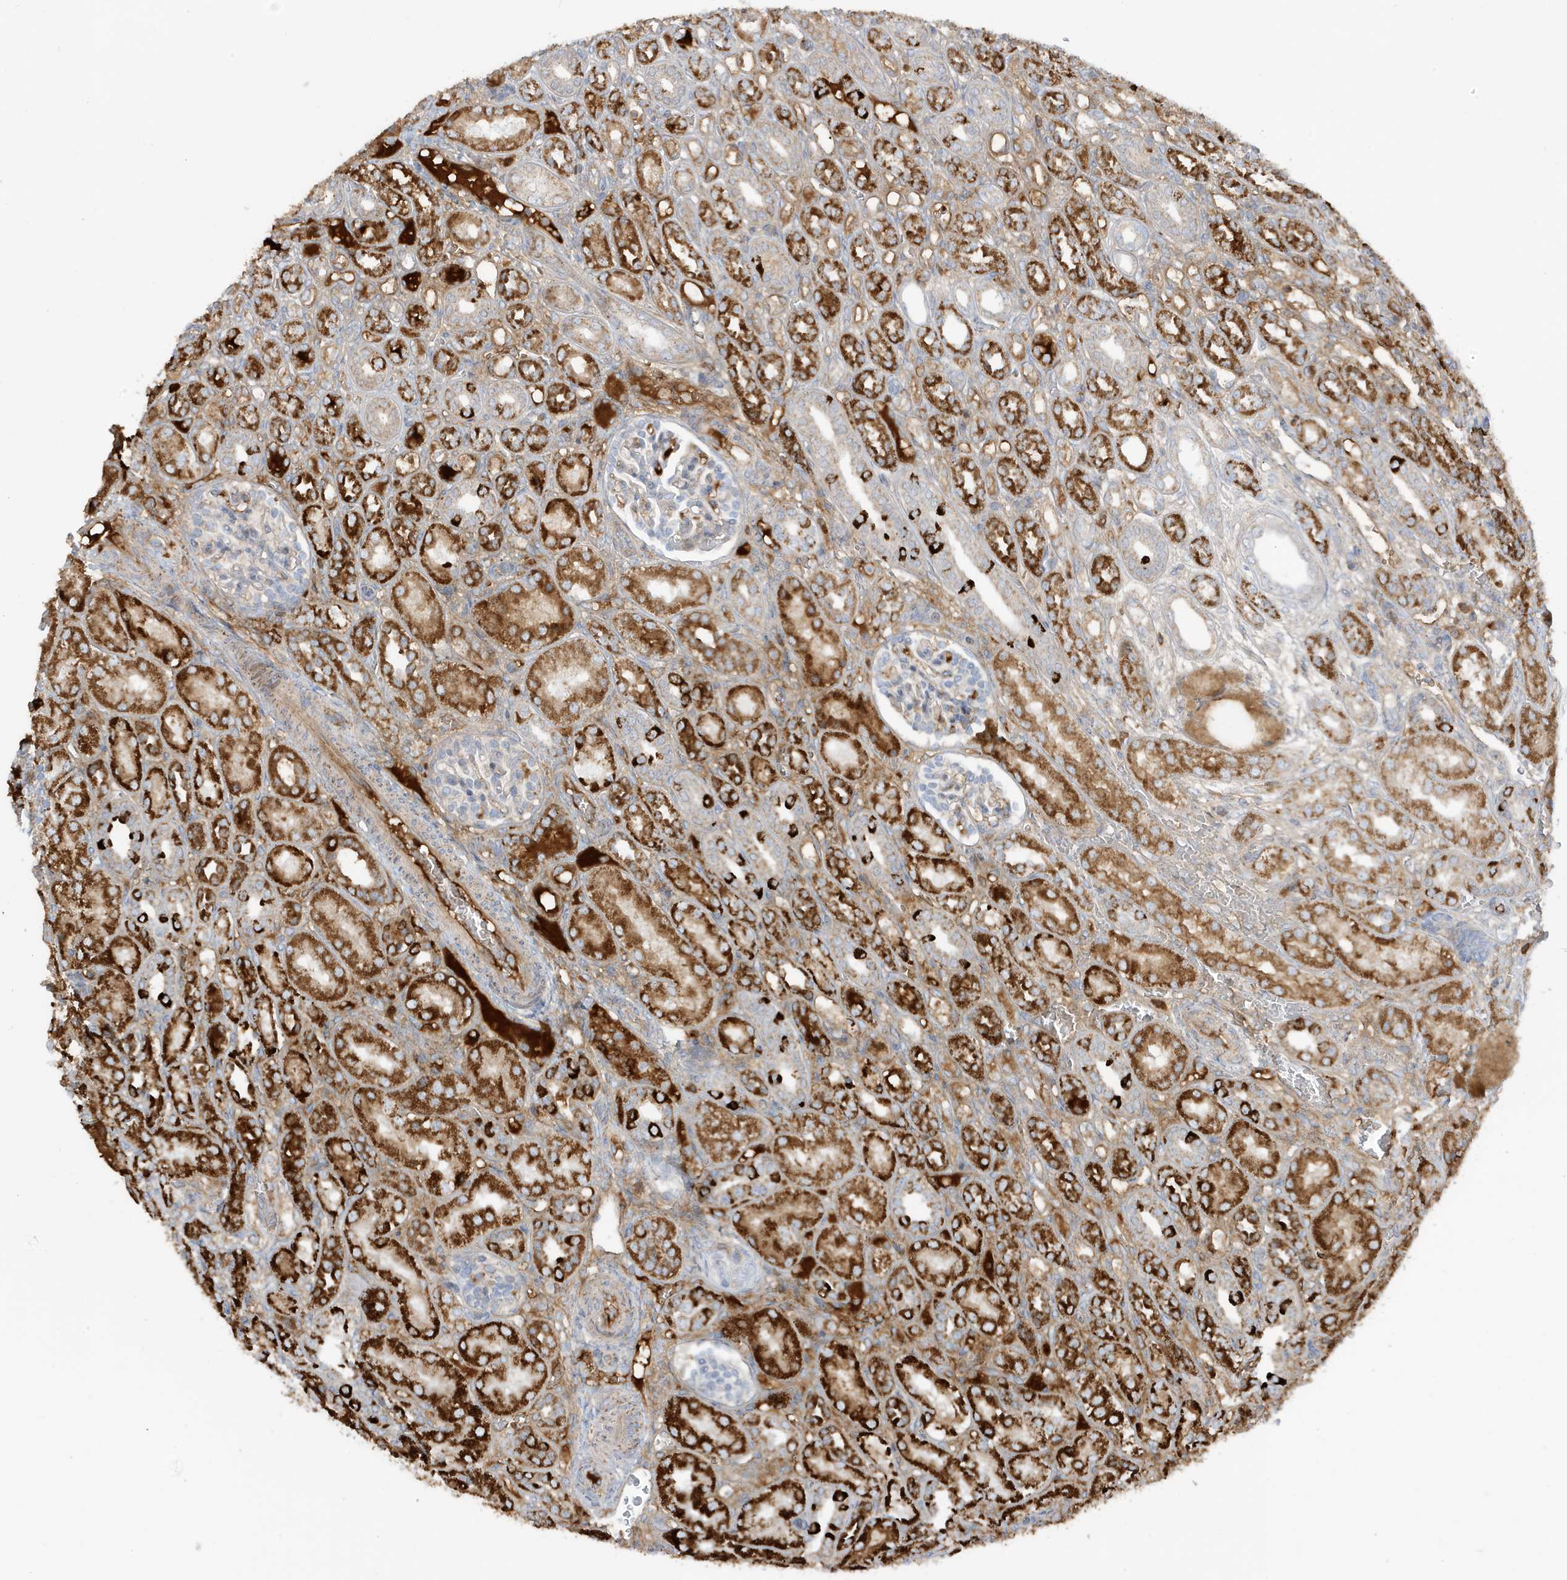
{"staining": {"intensity": "negative", "quantity": "none", "location": "none"}, "tissue": "kidney", "cell_type": "Cells in glomeruli", "image_type": "normal", "snomed": [{"axis": "morphology", "description": "Normal tissue, NOS"}, {"axis": "morphology", "description": "Neoplasm, malignant, NOS"}, {"axis": "topography", "description": "Kidney"}], "caption": "A high-resolution image shows IHC staining of unremarkable kidney, which exhibits no significant expression in cells in glomeruli.", "gene": "IFT57", "patient": {"sex": "female", "age": 1}}